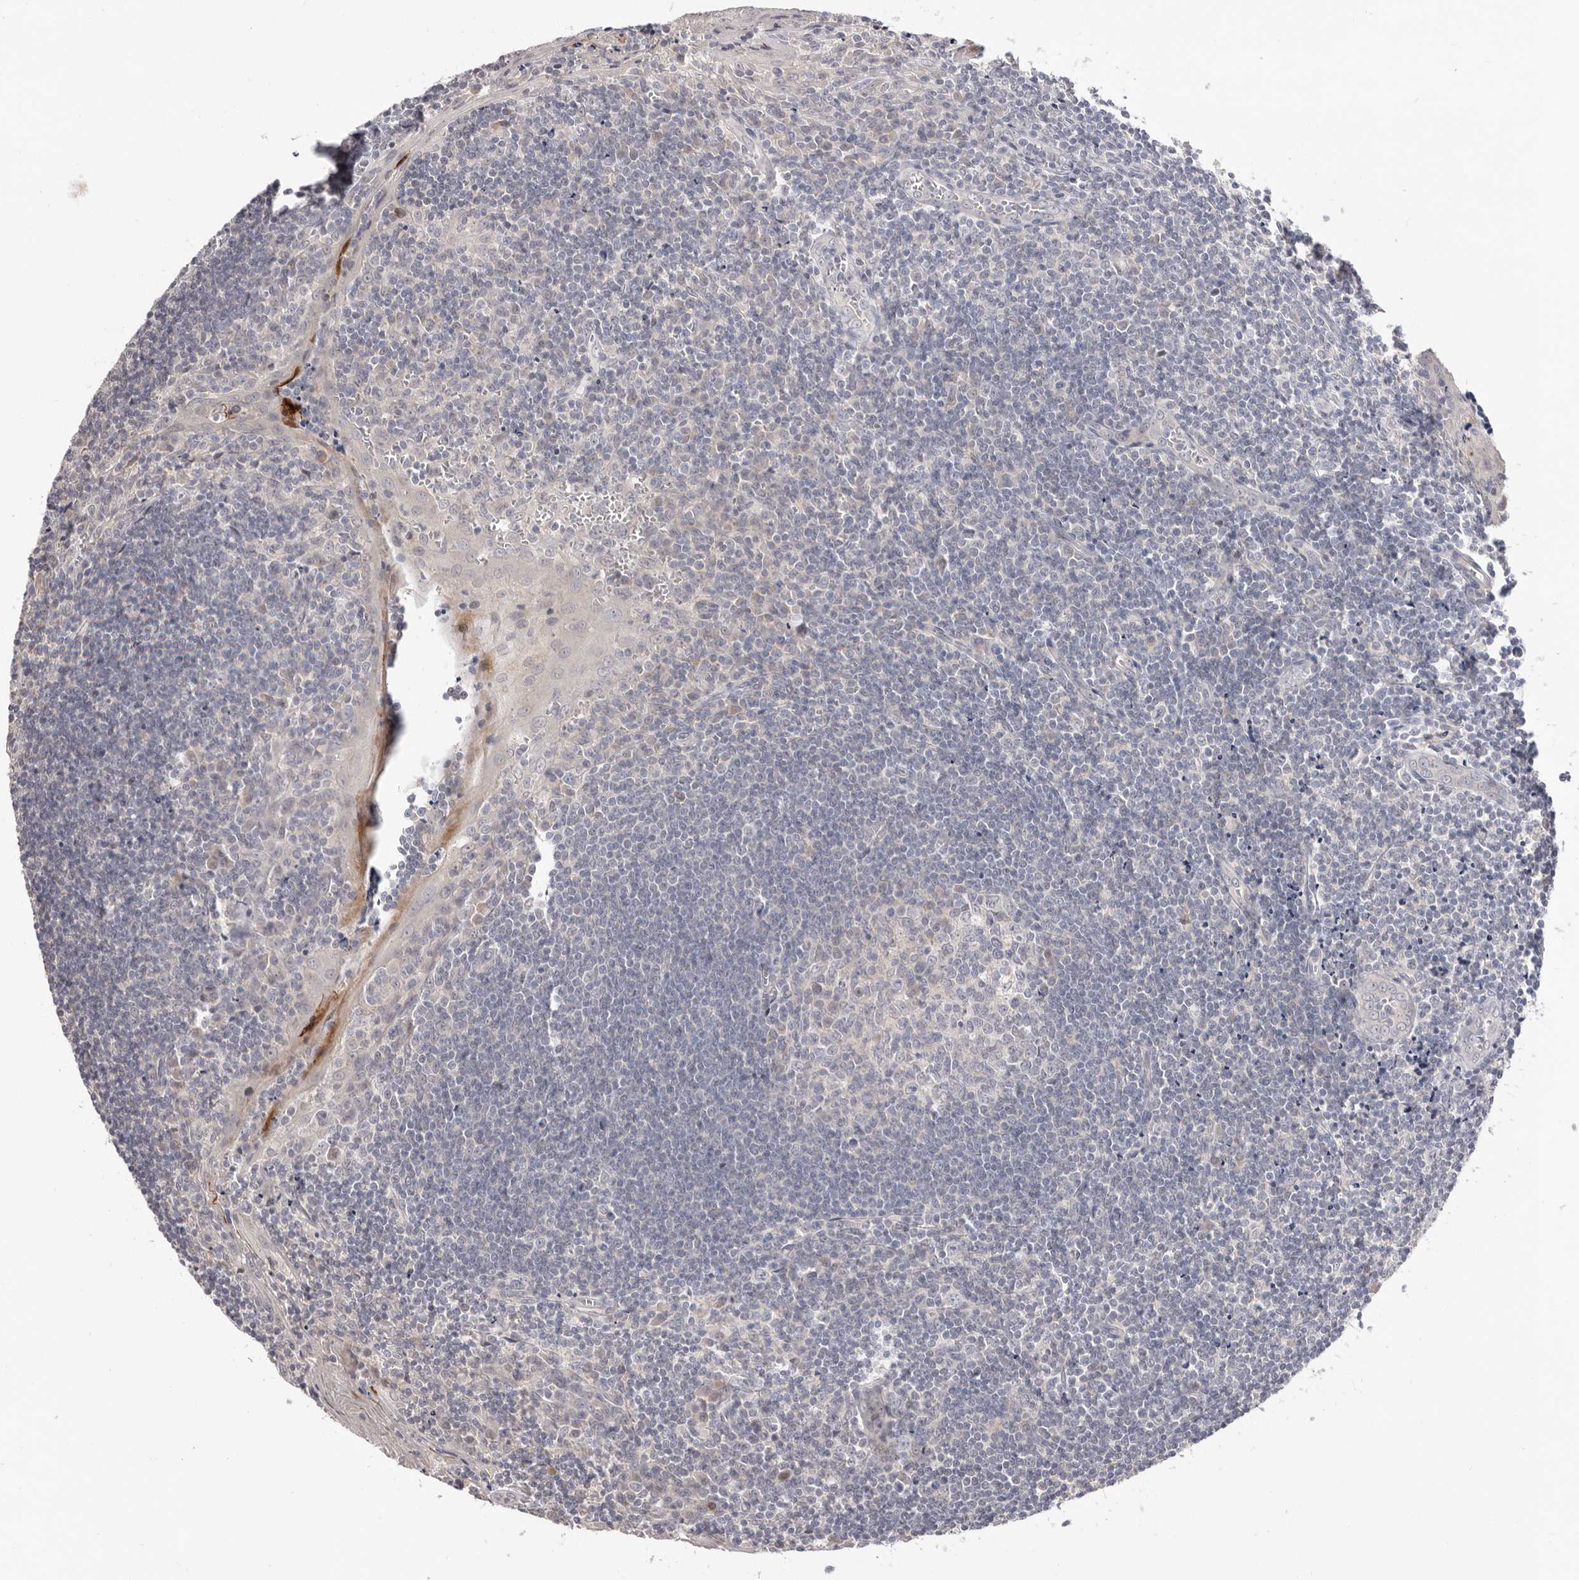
{"staining": {"intensity": "negative", "quantity": "none", "location": "none"}, "tissue": "tonsil", "cell_type": "Germinal center cells", "image_type": "normal", "snomed": [{"axis": "morphology", "description": "Normal tissue, NOS"}, {"axis": "topography", "description": "Tonsil"}], "caption": "An image of tonsil stained for a protein demonstrates no brown staining in germinal center cells. Nuclei are stained in blue.", "gene": "DOP1A", "patient": {"sex": "male", "age": 27}}